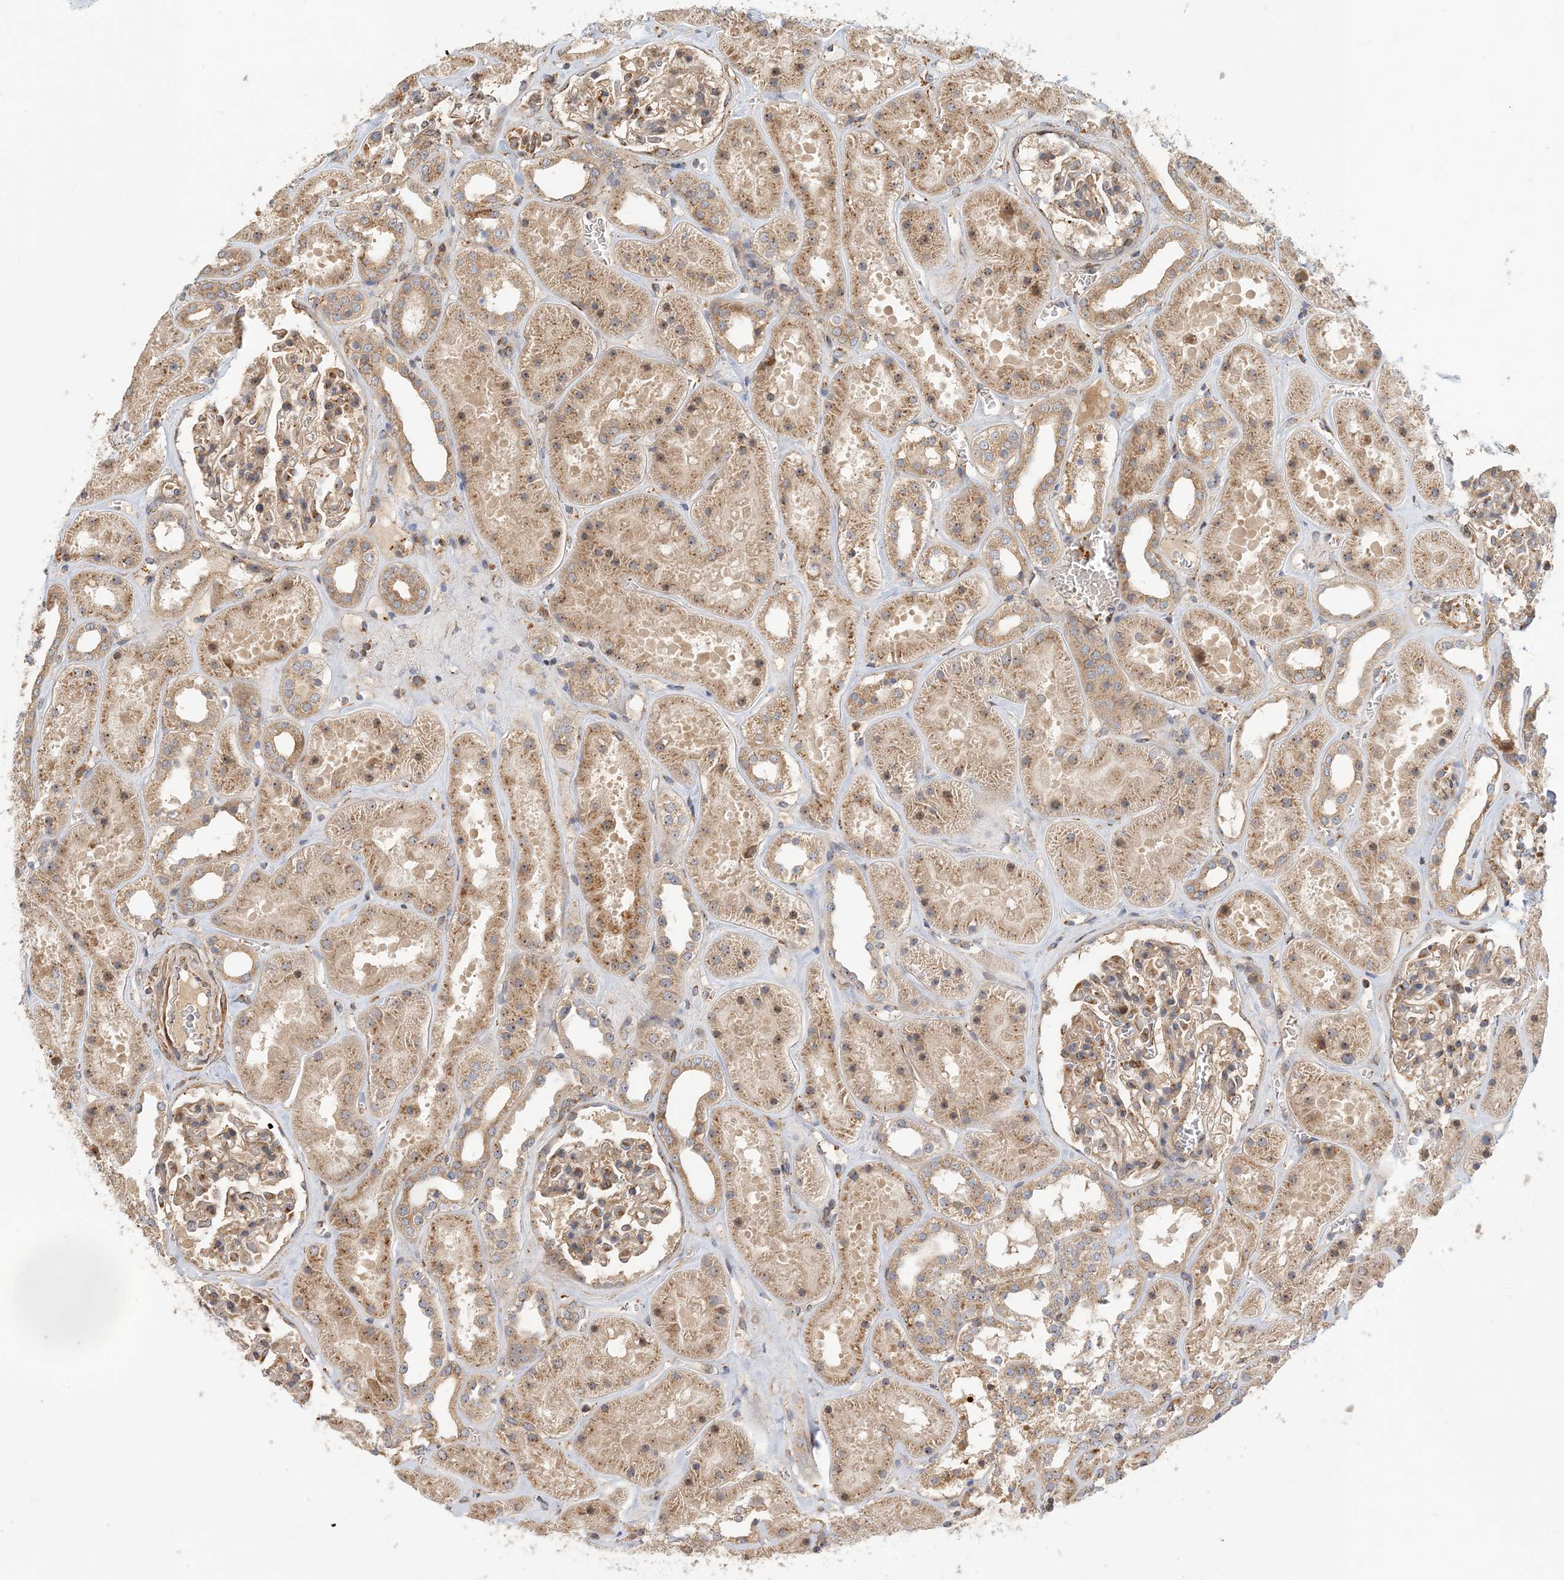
{"staining": {"intensity": "weak", "quantity": ">75%", "location": "cytoplasmic/membranous"}, "tissue": "kidney", "cell_type": "Cells in glomeruli", "image_type": "normal", "snomed": [{"axis": "morphology", "description": "Normal tissue, NOS"}, {"axis": "topography", "description": "Kidney"}], "caption": "Protein expression analysis of benign human kidney reveals weak cytoplasmic/membranous positivity in approximately >75% of cells in glomeruli.", "gene": "COLEC11", "patient": {"sex": "female", "age": 41}}